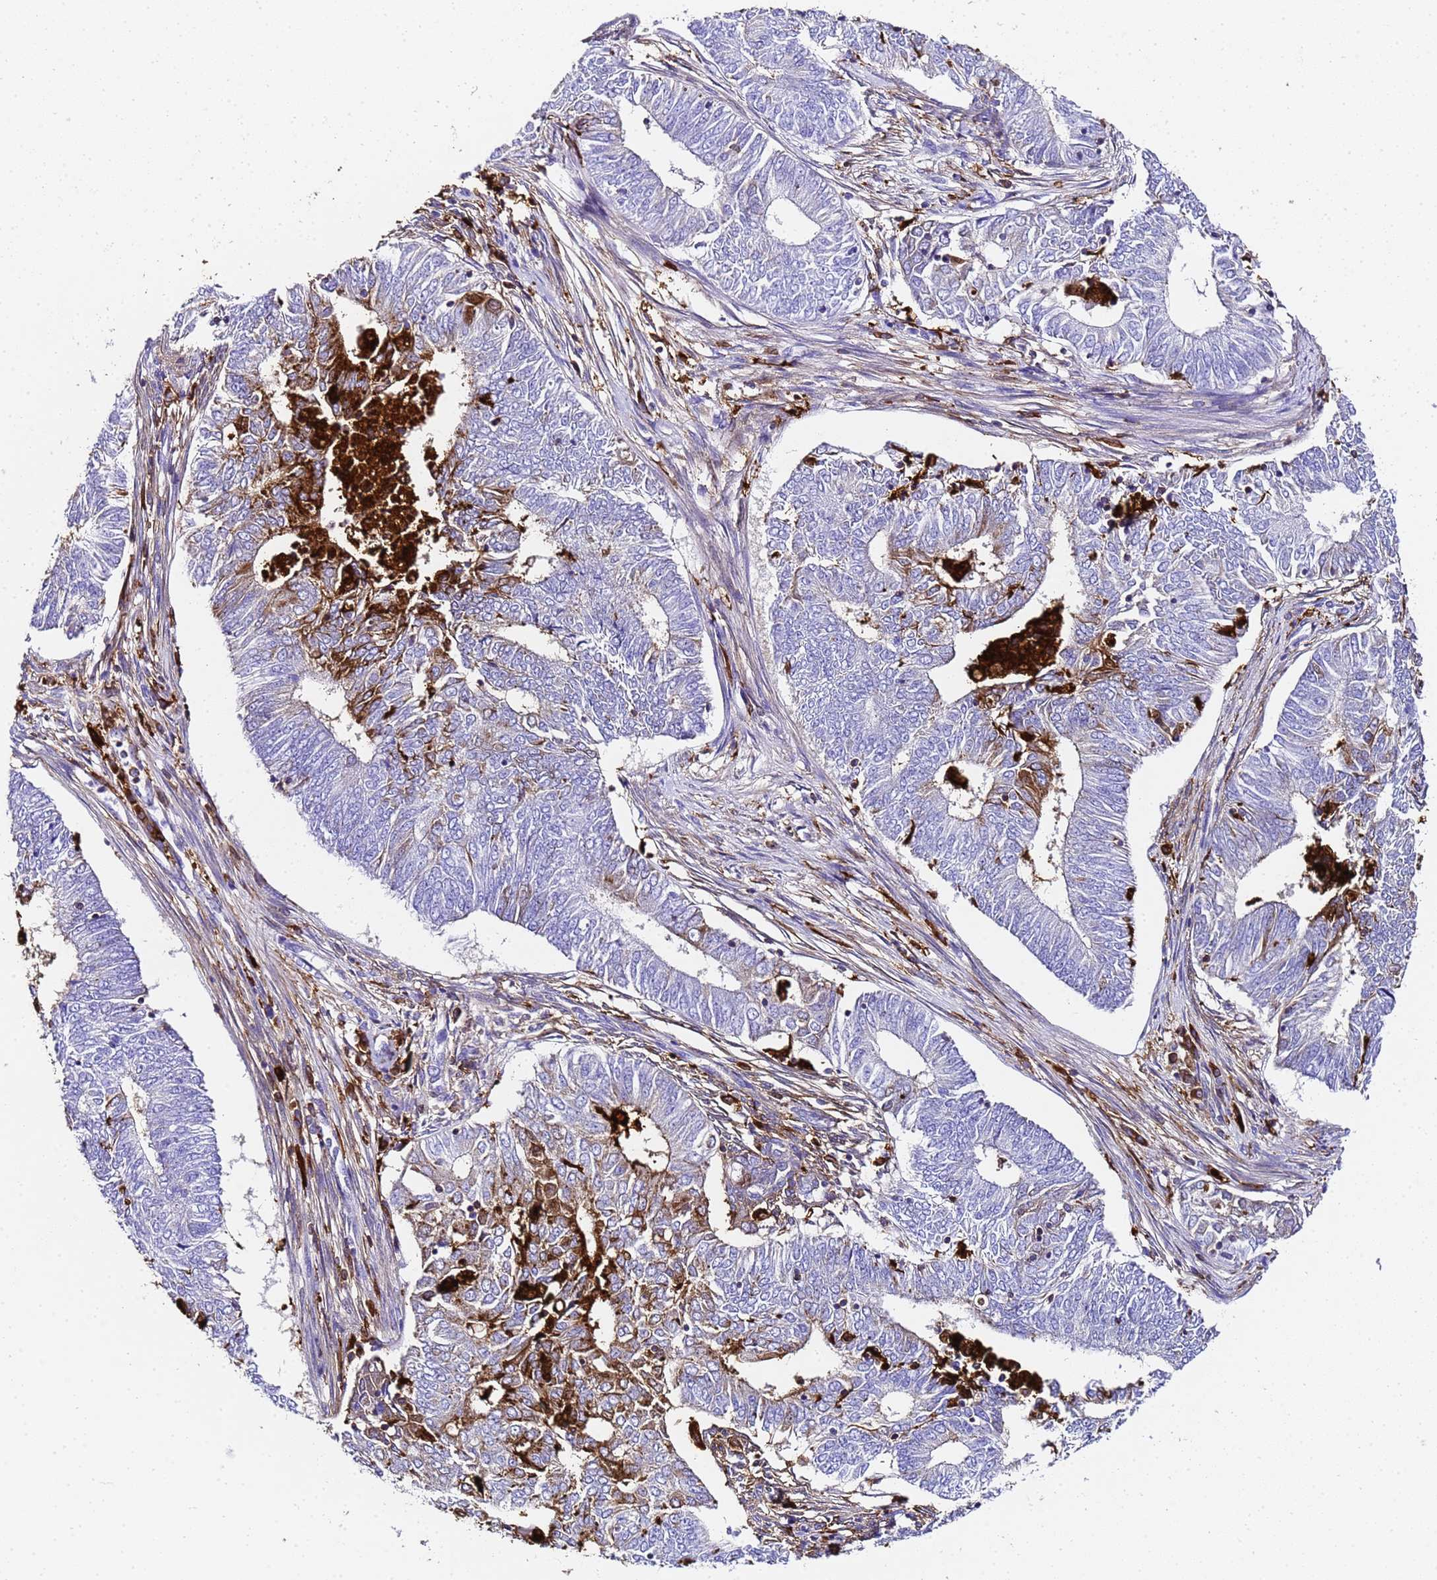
{"staining": {"intensity": "strong", "quantity": "<25%", "location": "cytoplasmic/membranous"}, "tissue": "endometrial cancer", "cell_type": "Tumor cells", "image_type": "cancer", "snomed": [{"axis": "morphology", "description": "Adenocarcinoma, NOS"}, {"axis": "topography", "description": "Endometrium"}], "caption": "Endometrial cancer was stained to show a protein in brown. There is medium levels of strong cytoplasmic/membranous positivity in approximately <25% of tumor cells. (IHC, brightfield microscopy, high magnification).", "gene": "FTL", "patient": {"sex": "female", "age": 62}}